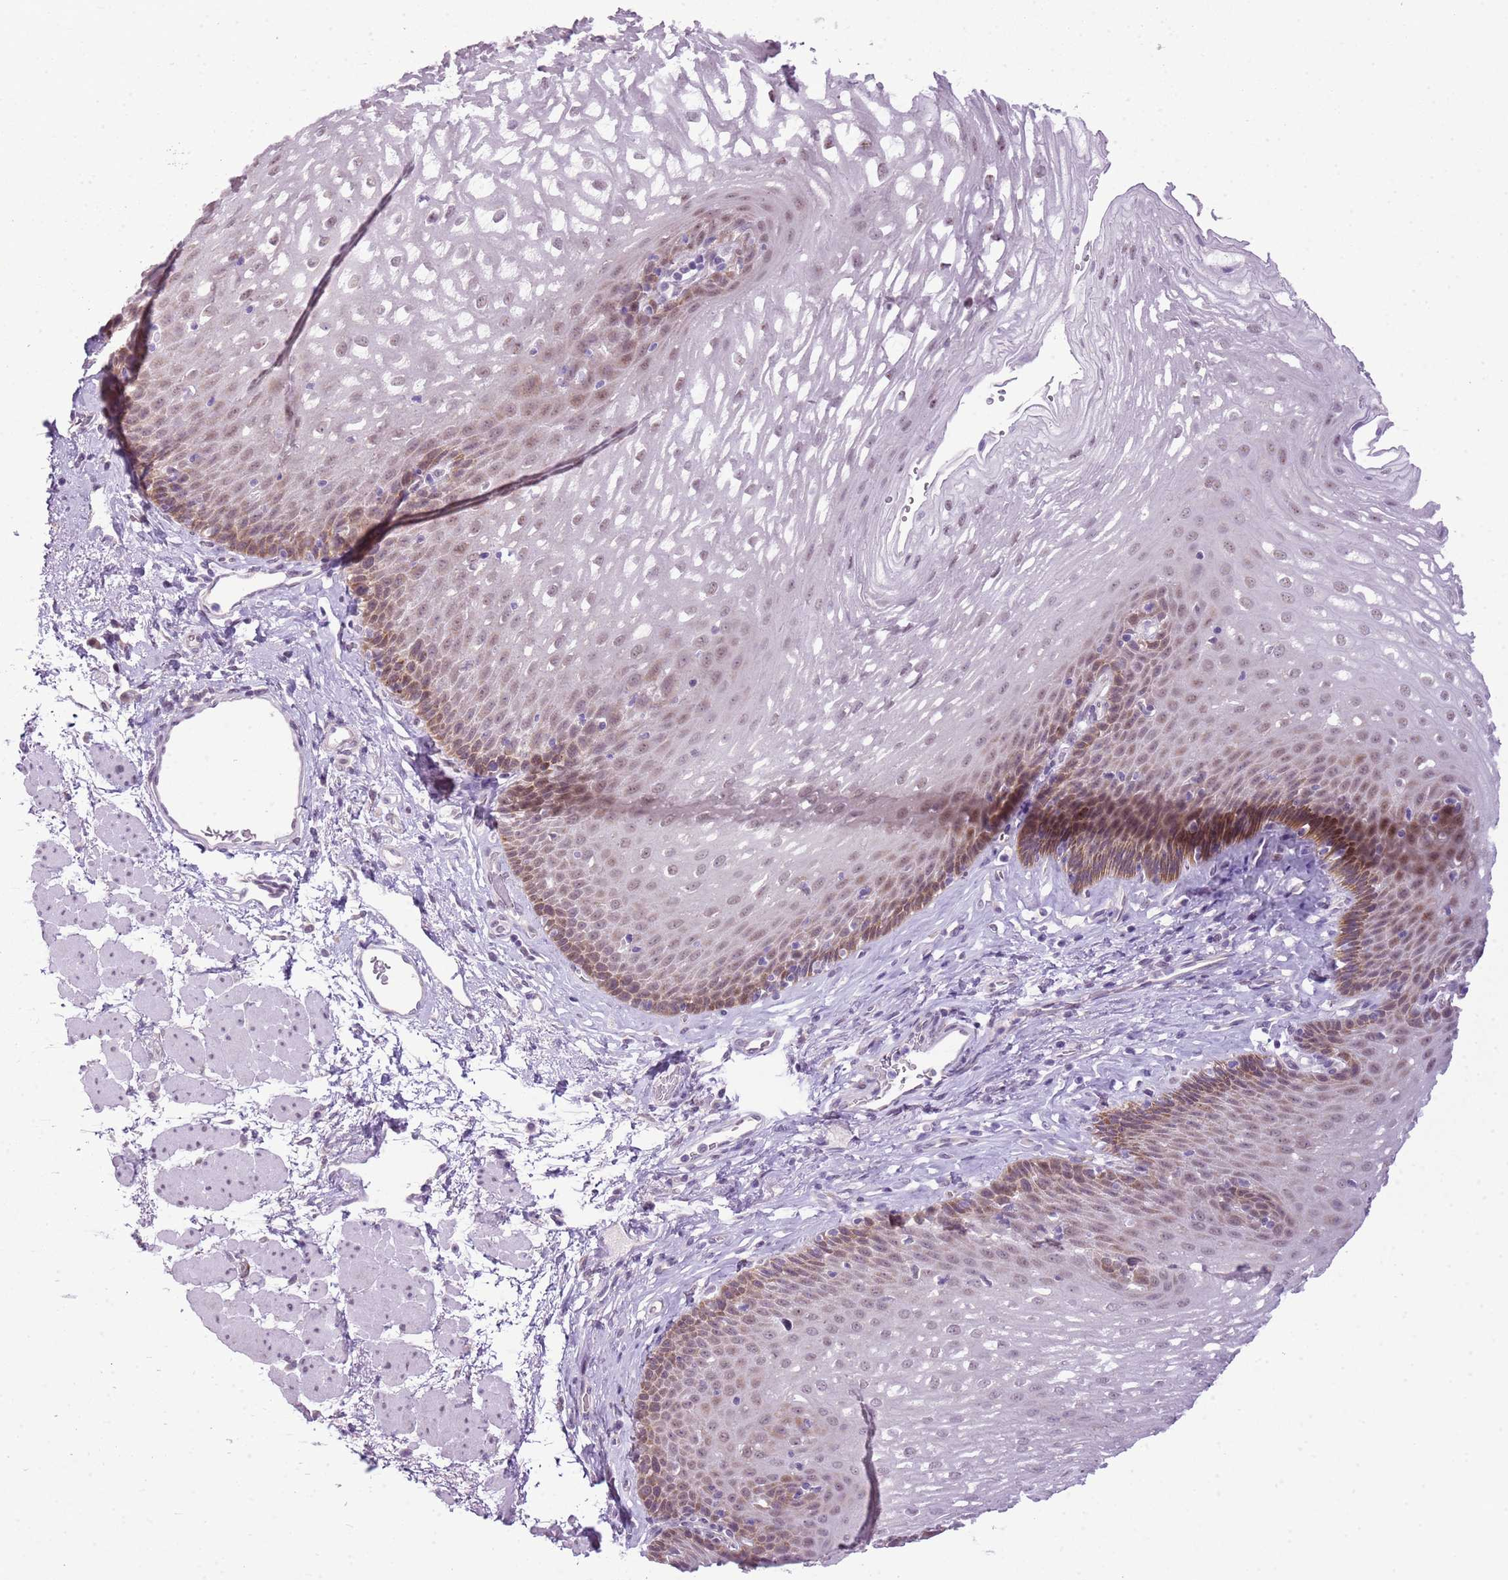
{"staining": {"intensity": "moderate", "quantity": "25%-75%", "location": "cytoplasmic/membranous,nuclear"}, "tissue": "esophagus", "cell_type": "Squamous epithelial cells", "image_type": "normal", "snomed": [{"axis": "morphology", "description": "Normal tissue, NOS"}, {"axis": "topography", "description": "Esophagus"}], "caption": "Approximately 25%-75% of squamous epithelial cells in unremarkable human esophagus show moderate cytoplasmic/membranous,nuclear protein expression as visualized by brown immunohistochemical staining.", "gene": "FAM120C", "patient": {"sex": "female", "age": 66}}